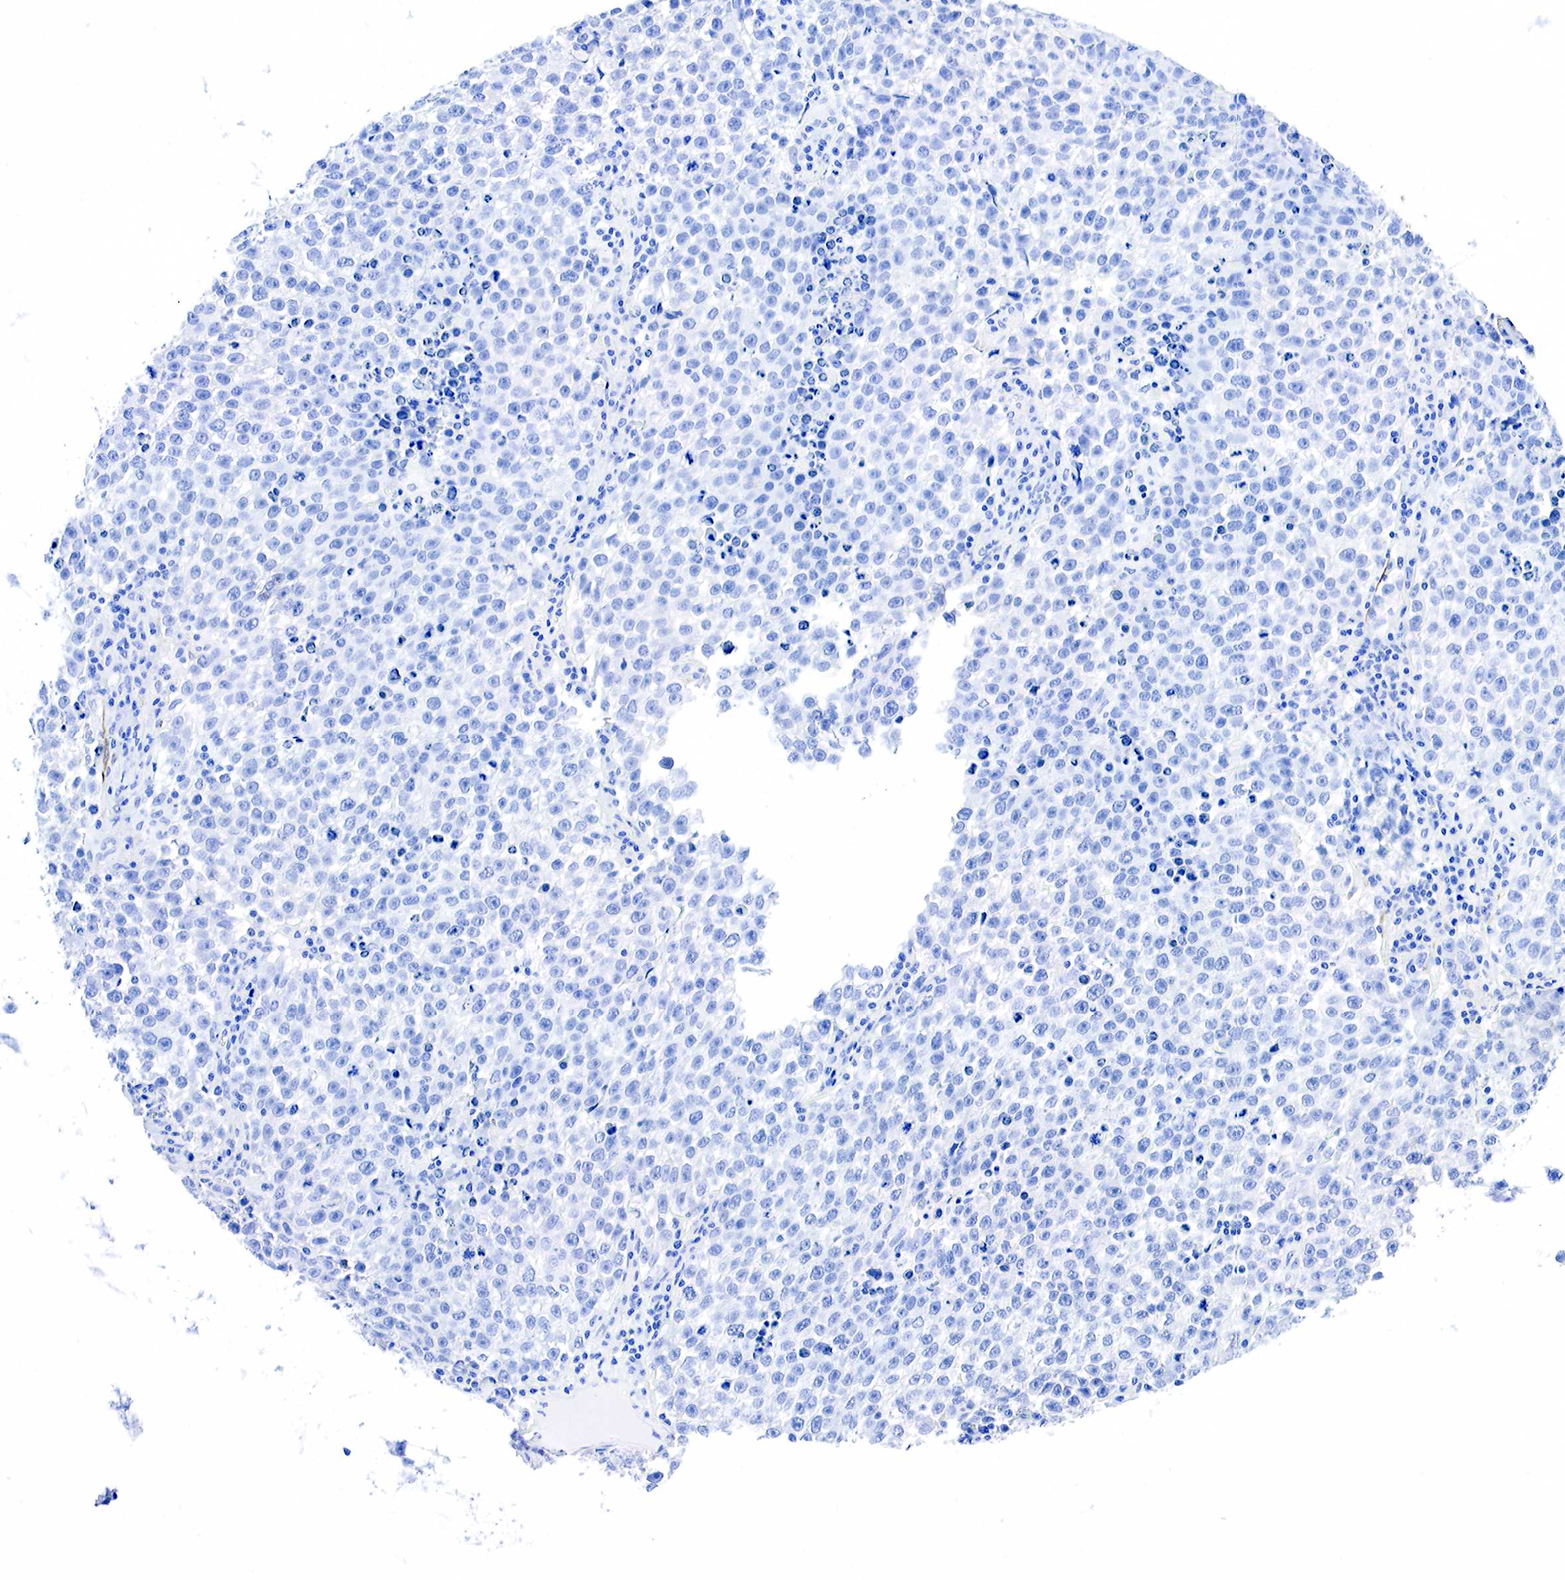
{"staining": {"intensity": "negative", "quantity": "none", "location": "none"}, "tissue": "testis cancer", "cell_type": "Tumor cells", "image_type": "cancer", "snomed": [{"axis": "morphology", "description": "Seminoma, NOS"}, {"axis": "topography", "description": "Testis"}], "caption": "IHC micrograph of human seminoma (testis) stained for a protein (brown), which shows no staining in tumor cells.", "gene": "KRT7", "patient": {"sex": "male", "age": 36}}